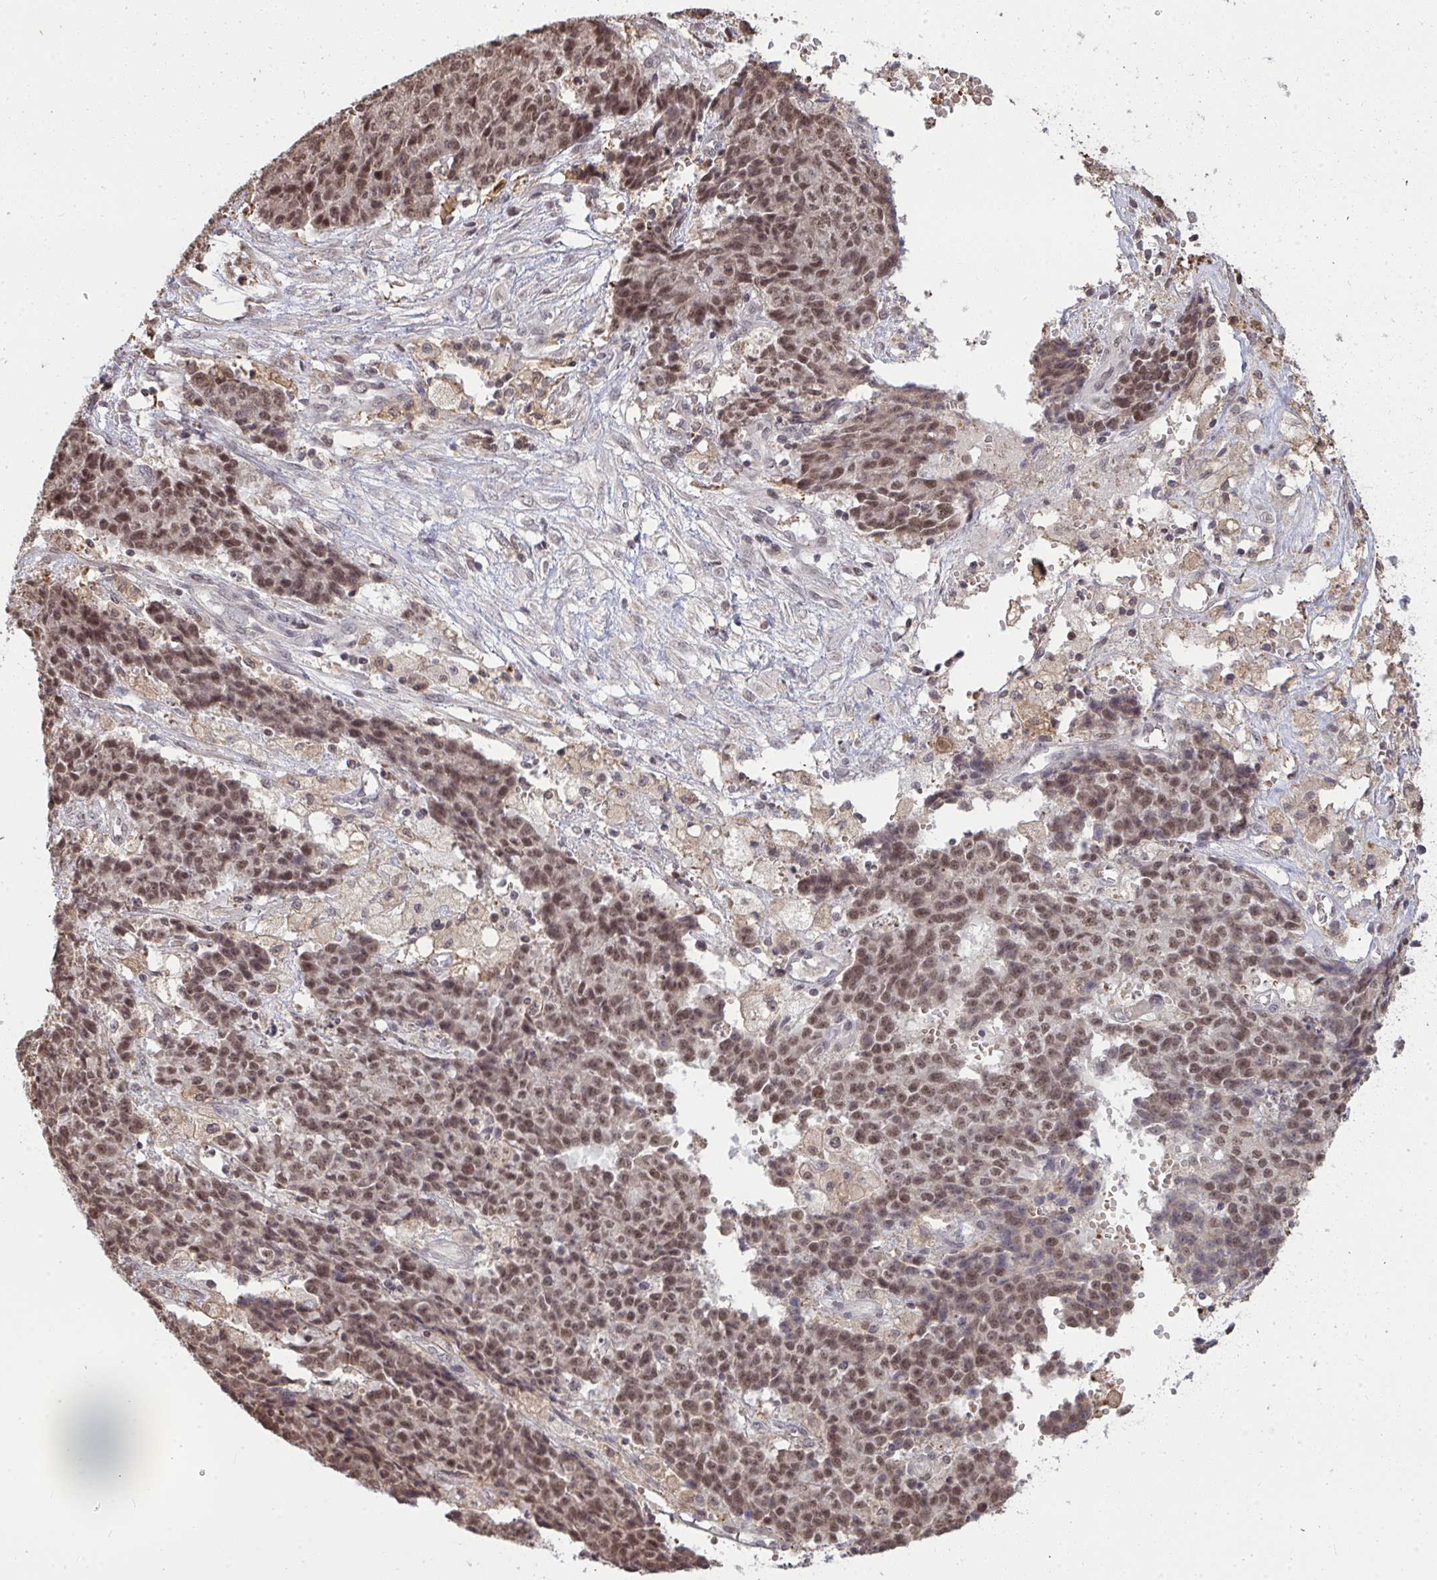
{"staining": {"intensity": "moderate", "quantity": ">75%", "location": "nuclear"}, "tissue": "ovarian cancer", "cell_type": "Tumor cells", "image_type": "cancer", "snomed": [{"axis": "morphology", "description": "Carcinoma, endometroid"}, {"axis": "topography", "description": "Ovary"}], "caption": "Moderate nuclear positivity is identified in about >75% of tumor cells in ovarian endometroid carcinoma.", "gene": "SAP30", "patient": {"sex": "female", "age": 42}}